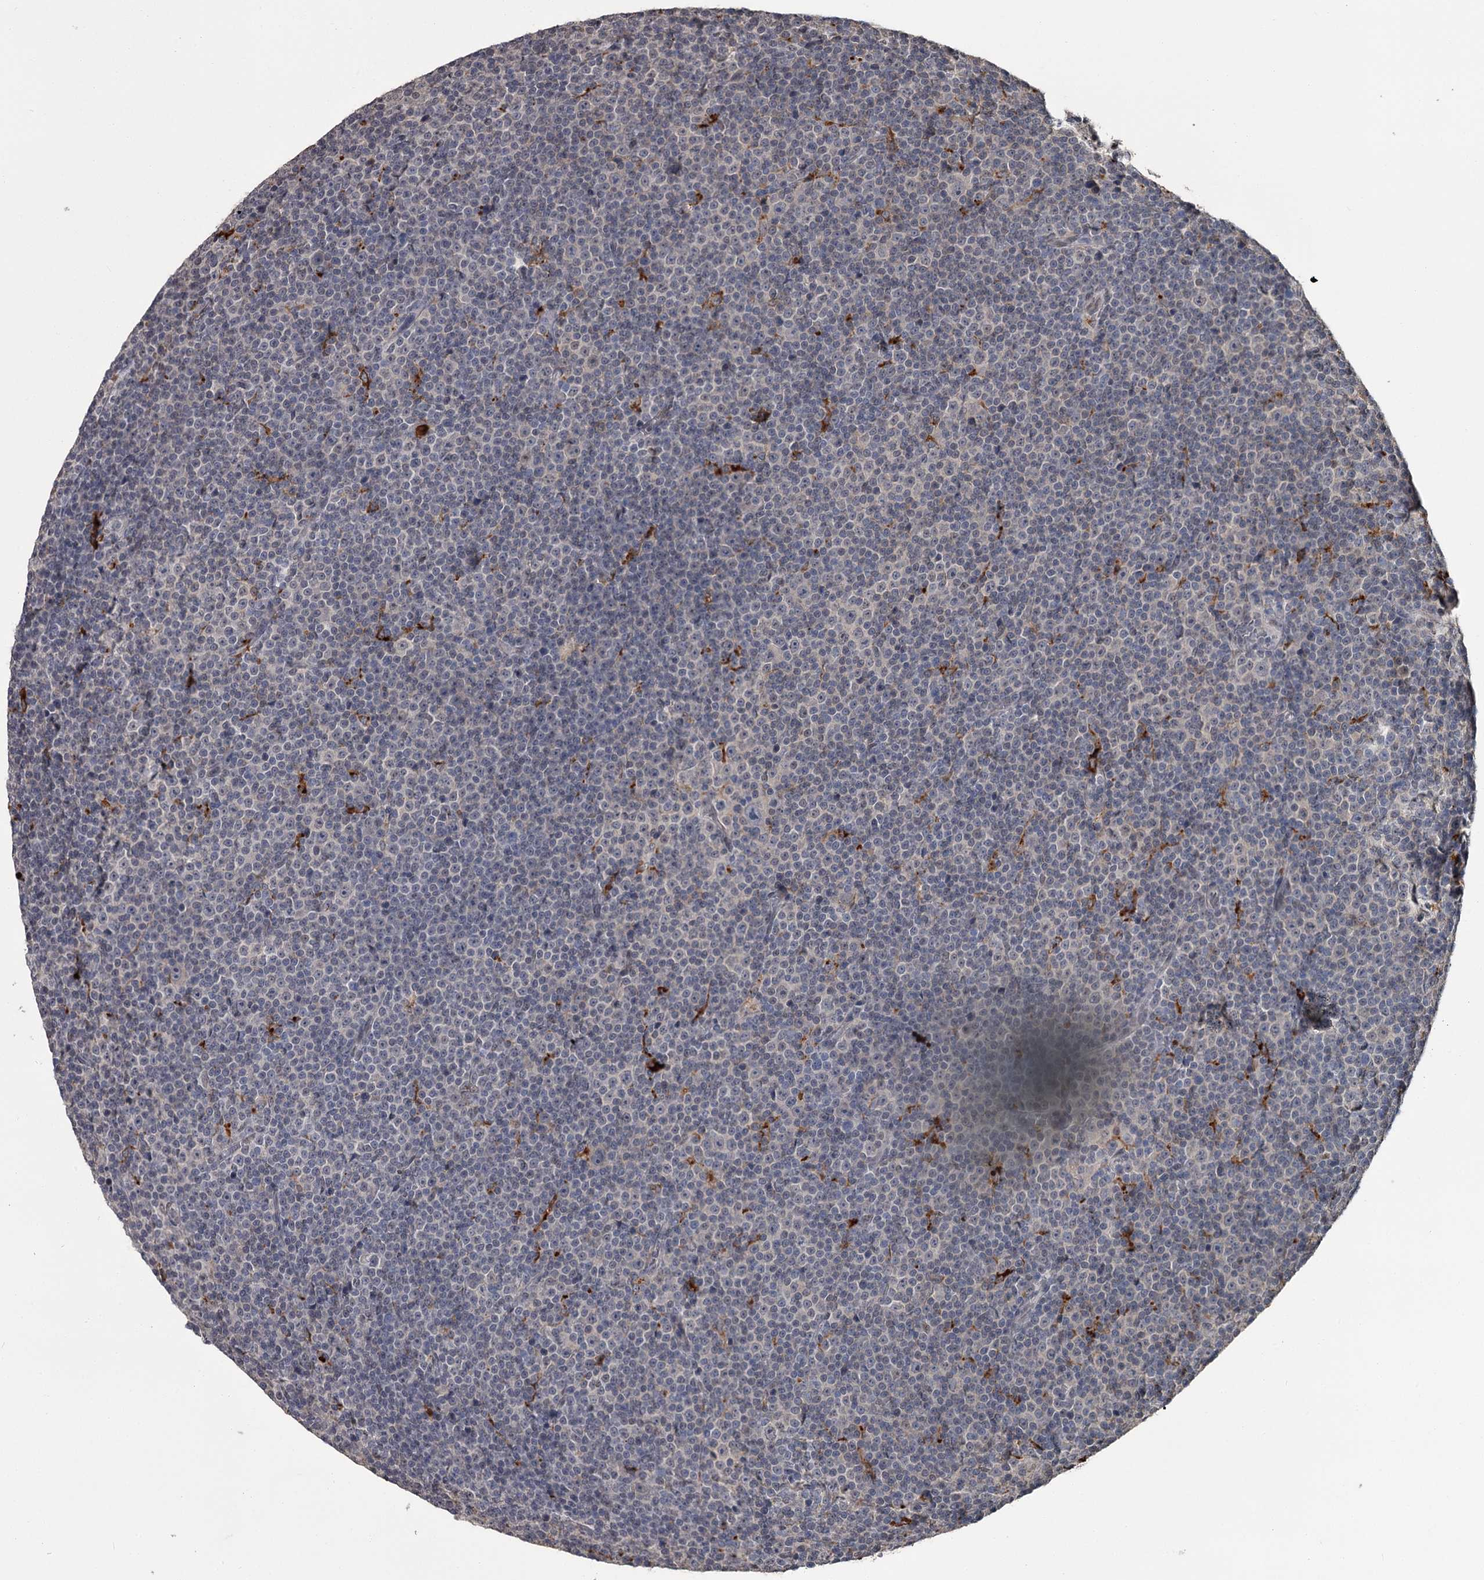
{"staining": {"intensity": "negative", "quantity": "none", "location": "none"}, "tissue": "lymphoma", "cell_type": "Tumor cells", "image_type": "cancer", "snomed": [{"axis": "morphology", "description": "Malignant lymphoma, non-Hodgkin's type, Low grade"}, {"axis": "topography", "description": "Lymph node"}], "caption": "Tumor cells show no significant protein staining in malignant lymphoma, non-Hodgkin's type (low-grade).", "gene": "PRPF40B", "patient": {"sex": "female", "age": 67}}